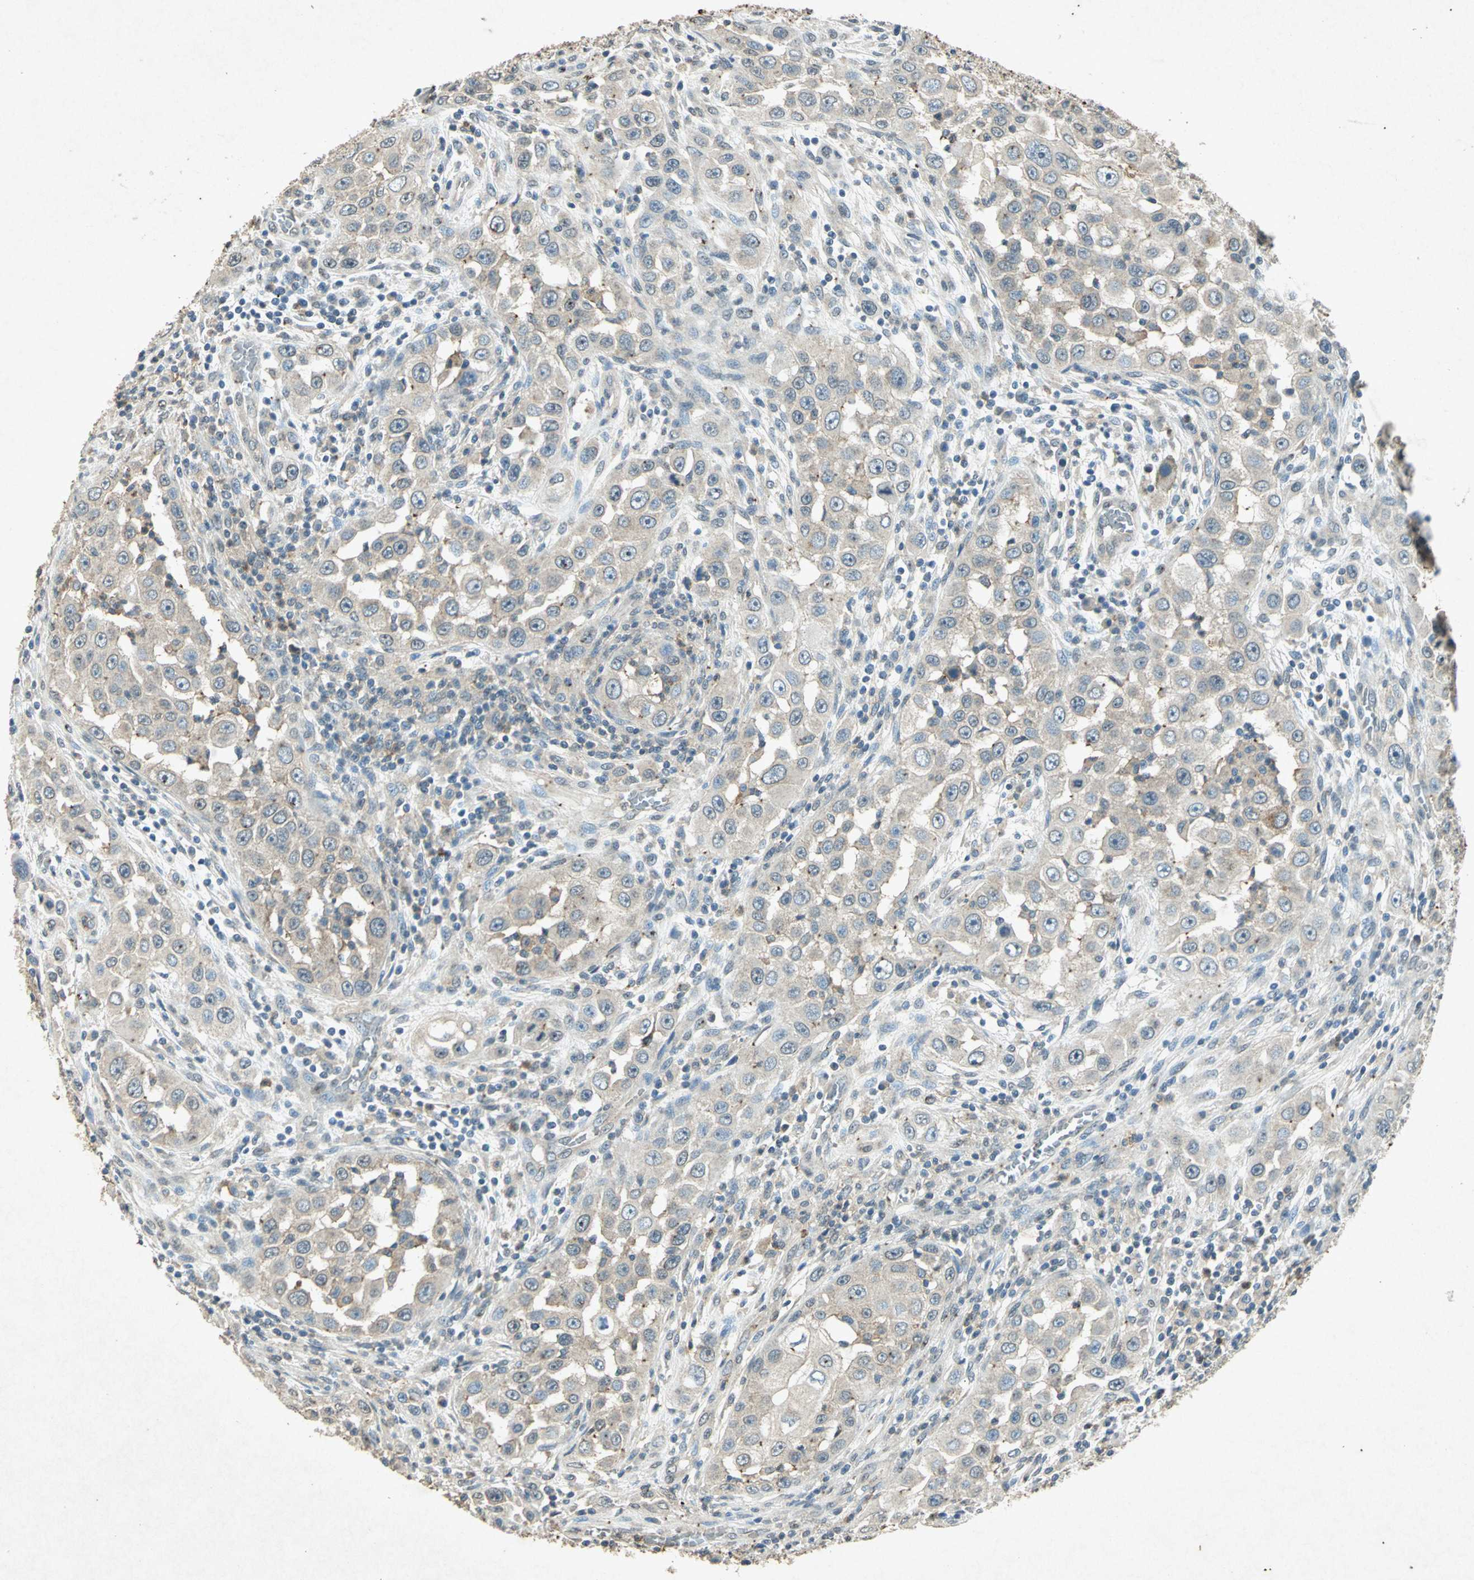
{"staining": {"intensity": "negative", "quantity": "none", "location": "none"}, "tissue": "head and neck cancer", "cell_type": "Tumor cells", "image_type": "cancer", "snomed": [{"axis": "morphology", "description": "Carcinoma, NOS"}, {"axis": "topography", "description": "Head-Neck"}], "caption": "The immunohistochemistry image has no significant positivity in tumor cells of carcinoma (head and neck) tissue. (DAB immunohistochemistry with hematoxylin counter stain).", "gene": "PSEN1", "patient": {"sex": "male", "age": 87}}